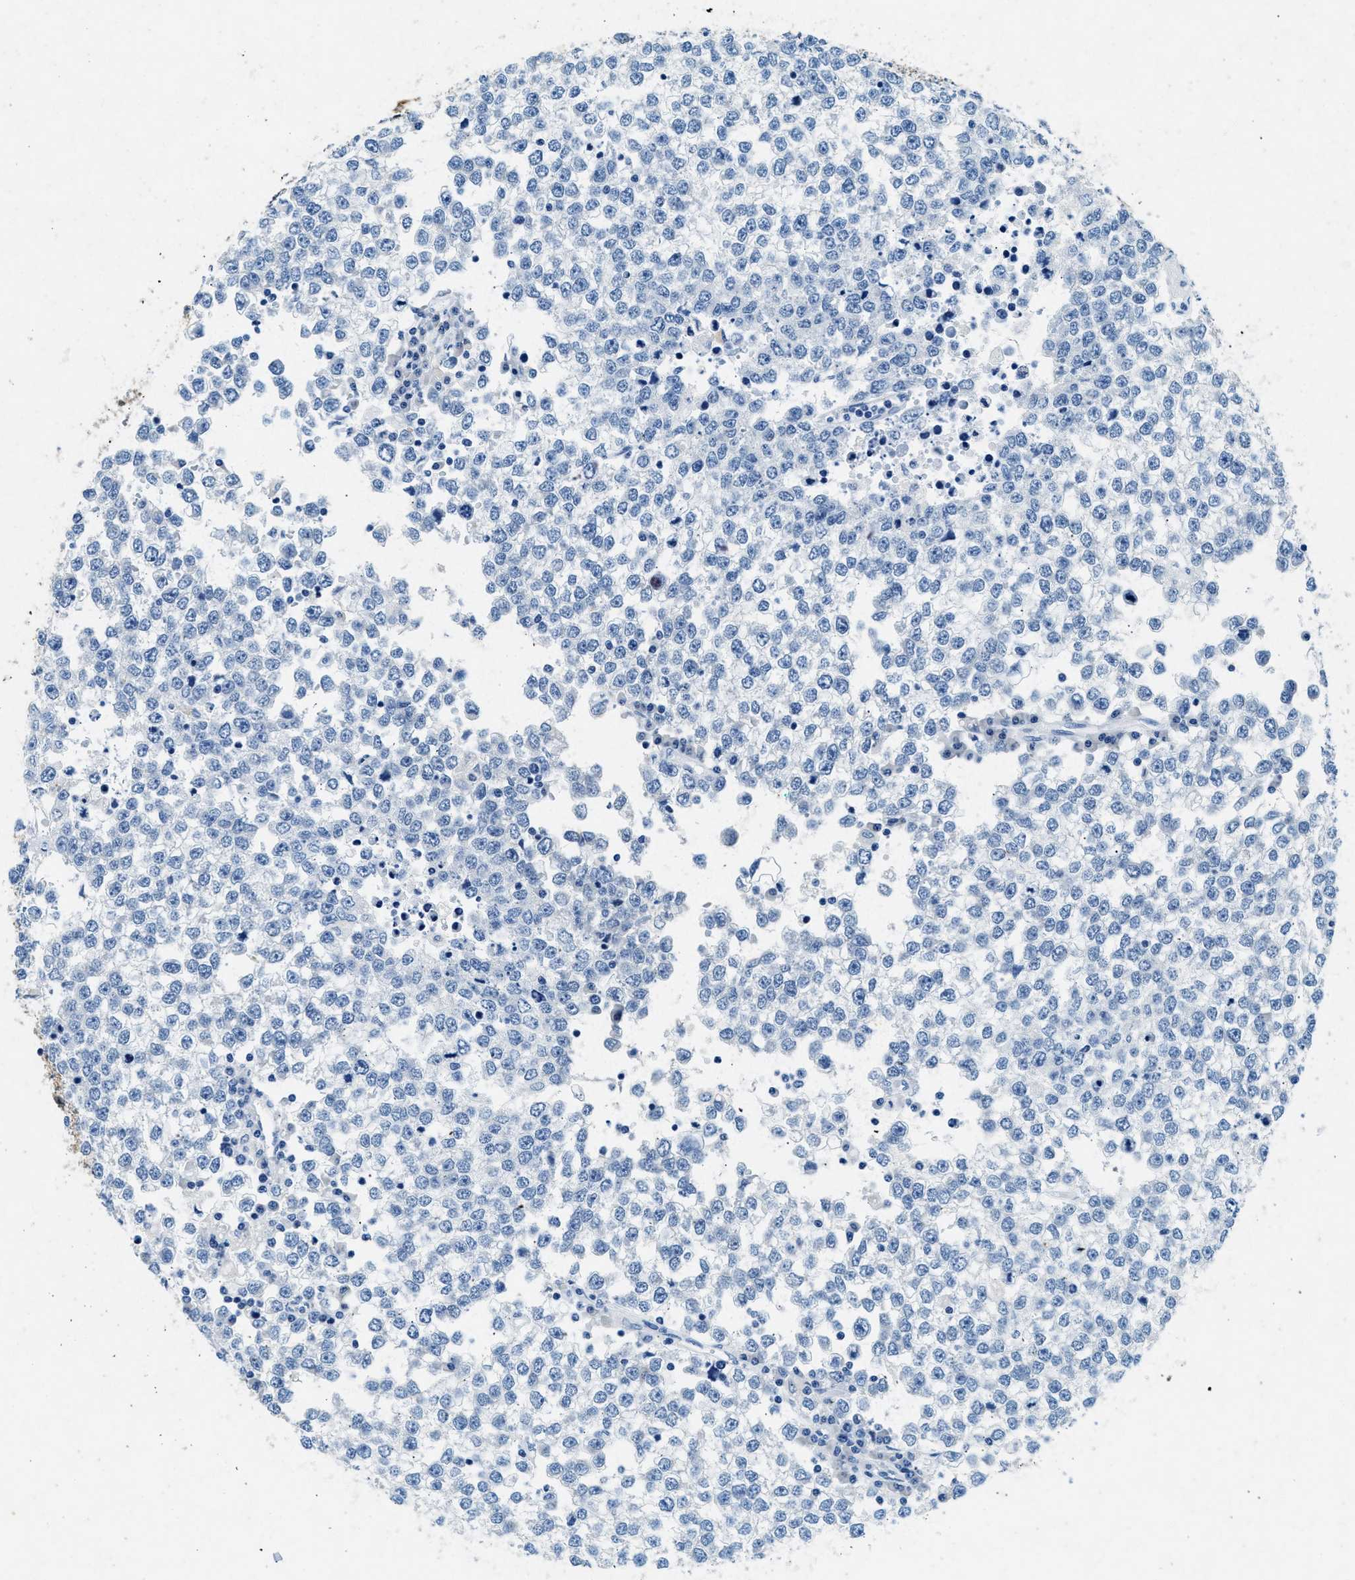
{"staining": {"intensity": "negative", "quantity": "none", "location": "none"}, "tissue": "testis cancer", "cell_type": "Tumor cells", "image_type": "cancer", "snomed": [{"axis": "morphology", "description": "Seminoma, NOS"}, {"axis": "topography", "description": "Testis"}], "caption": "Immunohistochemistry image of human testis seminoma stained for a protein (brown), which shows no positivity in tumor cells. (DAB immunohistochemistry (IHC), high magnification).", "gene": "CFAP20", "patient": {"sex": "male", "age": 65}}